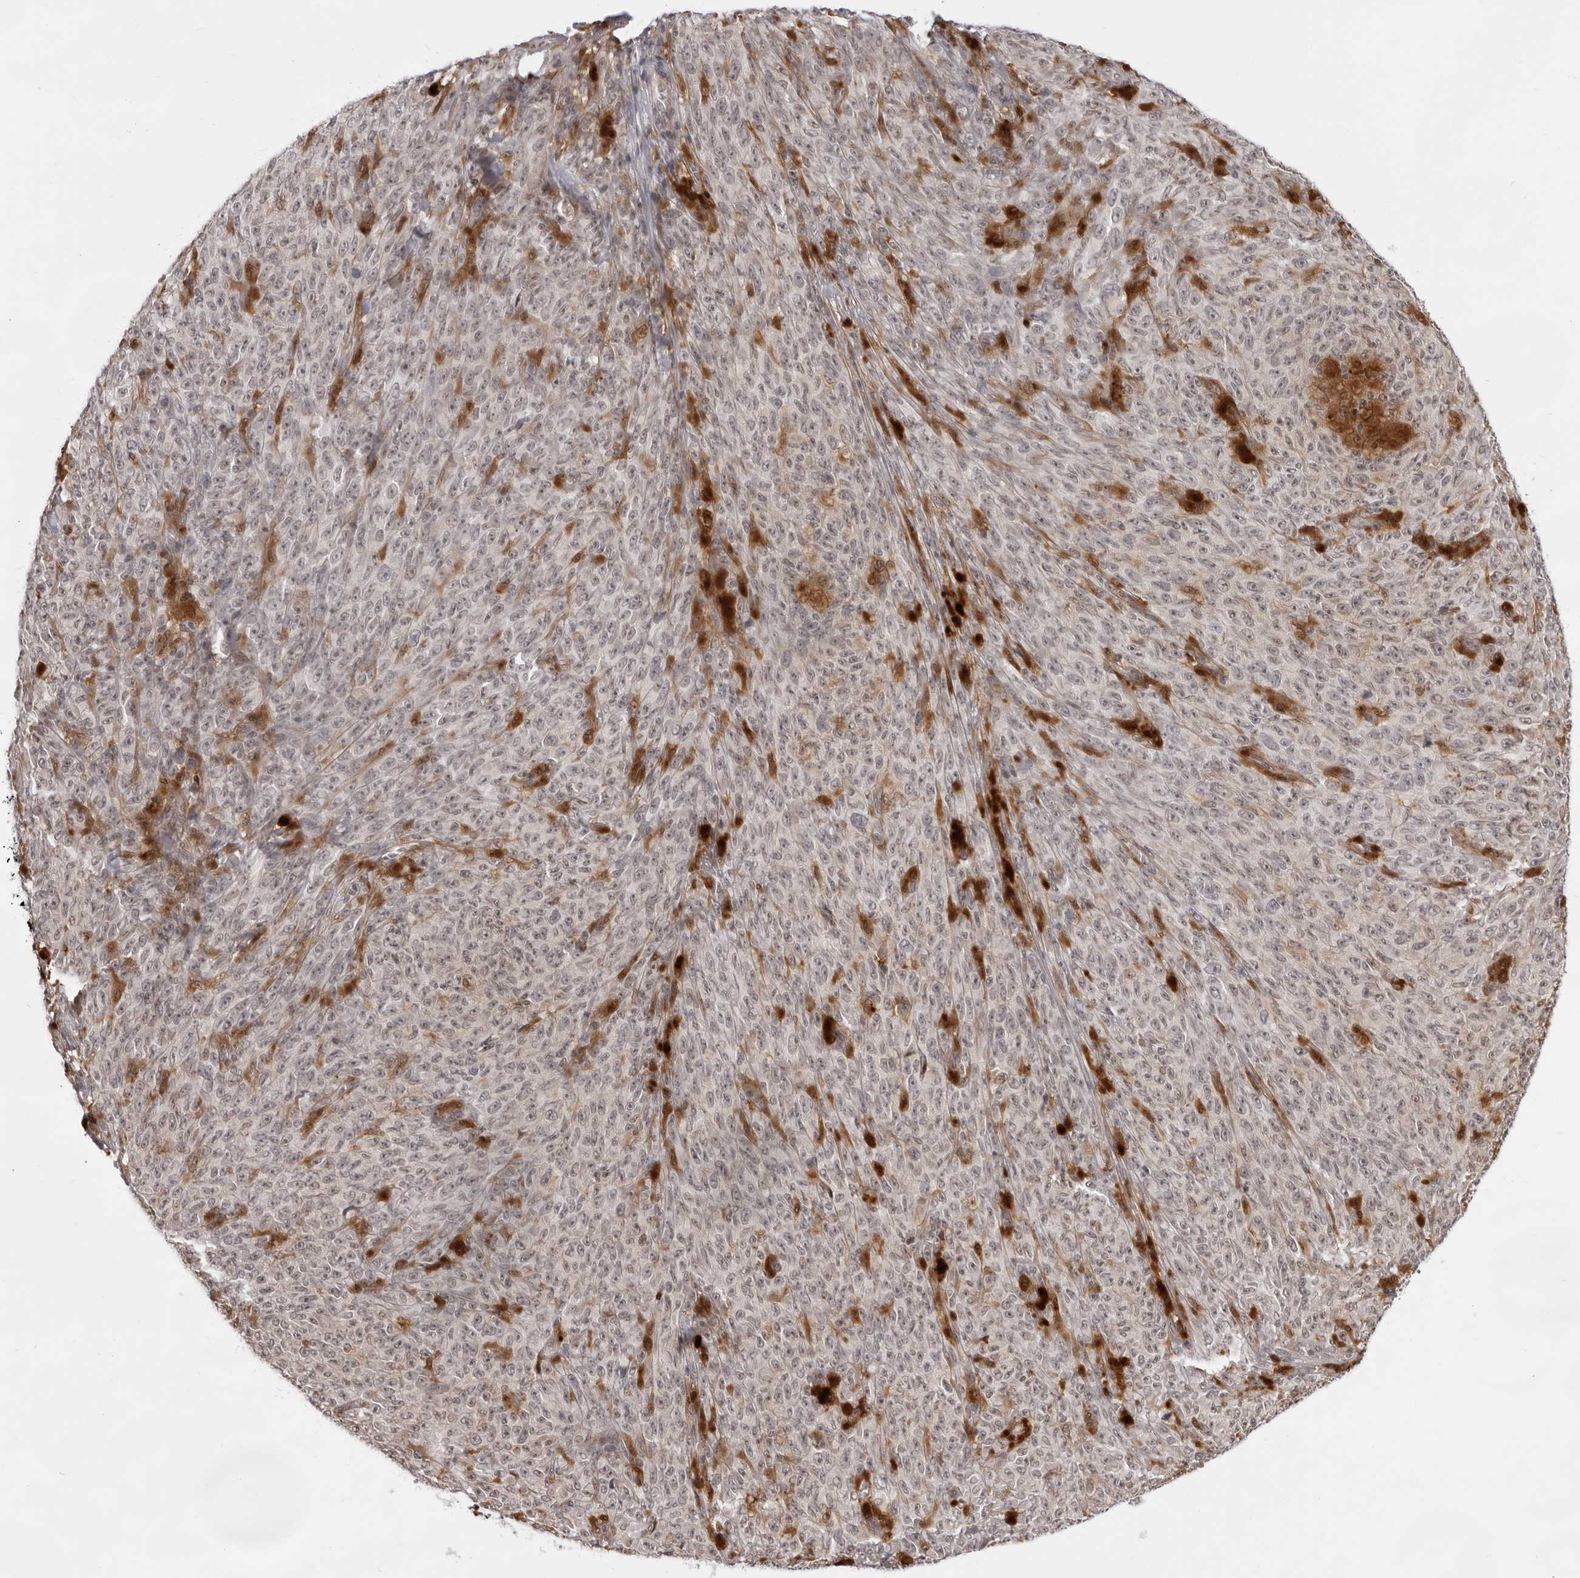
{"staining": {"intensity": "weak", "quantity": "25%-75%", "location": "nuclear"}, "tissue": "melanoma", "cell_type": "Tumor cells", "image_type": "cancer", "snomed": [{"axis": "morphology", "description": "Malignant melanoma, NOS"}, {"axis": "topography", "description": "Skin"}], "caption": "The photomicrograph shows staining of melanoma, revealing weak nuclear protein staining (brown color) within tumor cells. The staining was performed using DAB (3,3'-diaminobenzidine) to visualize the protein expression in brown, while the nuclei were stained in blue with hematoxylin (Magnification: 20x).", "gene": "SRGAP2", "patient": {"sex": "female", "age": 82}}